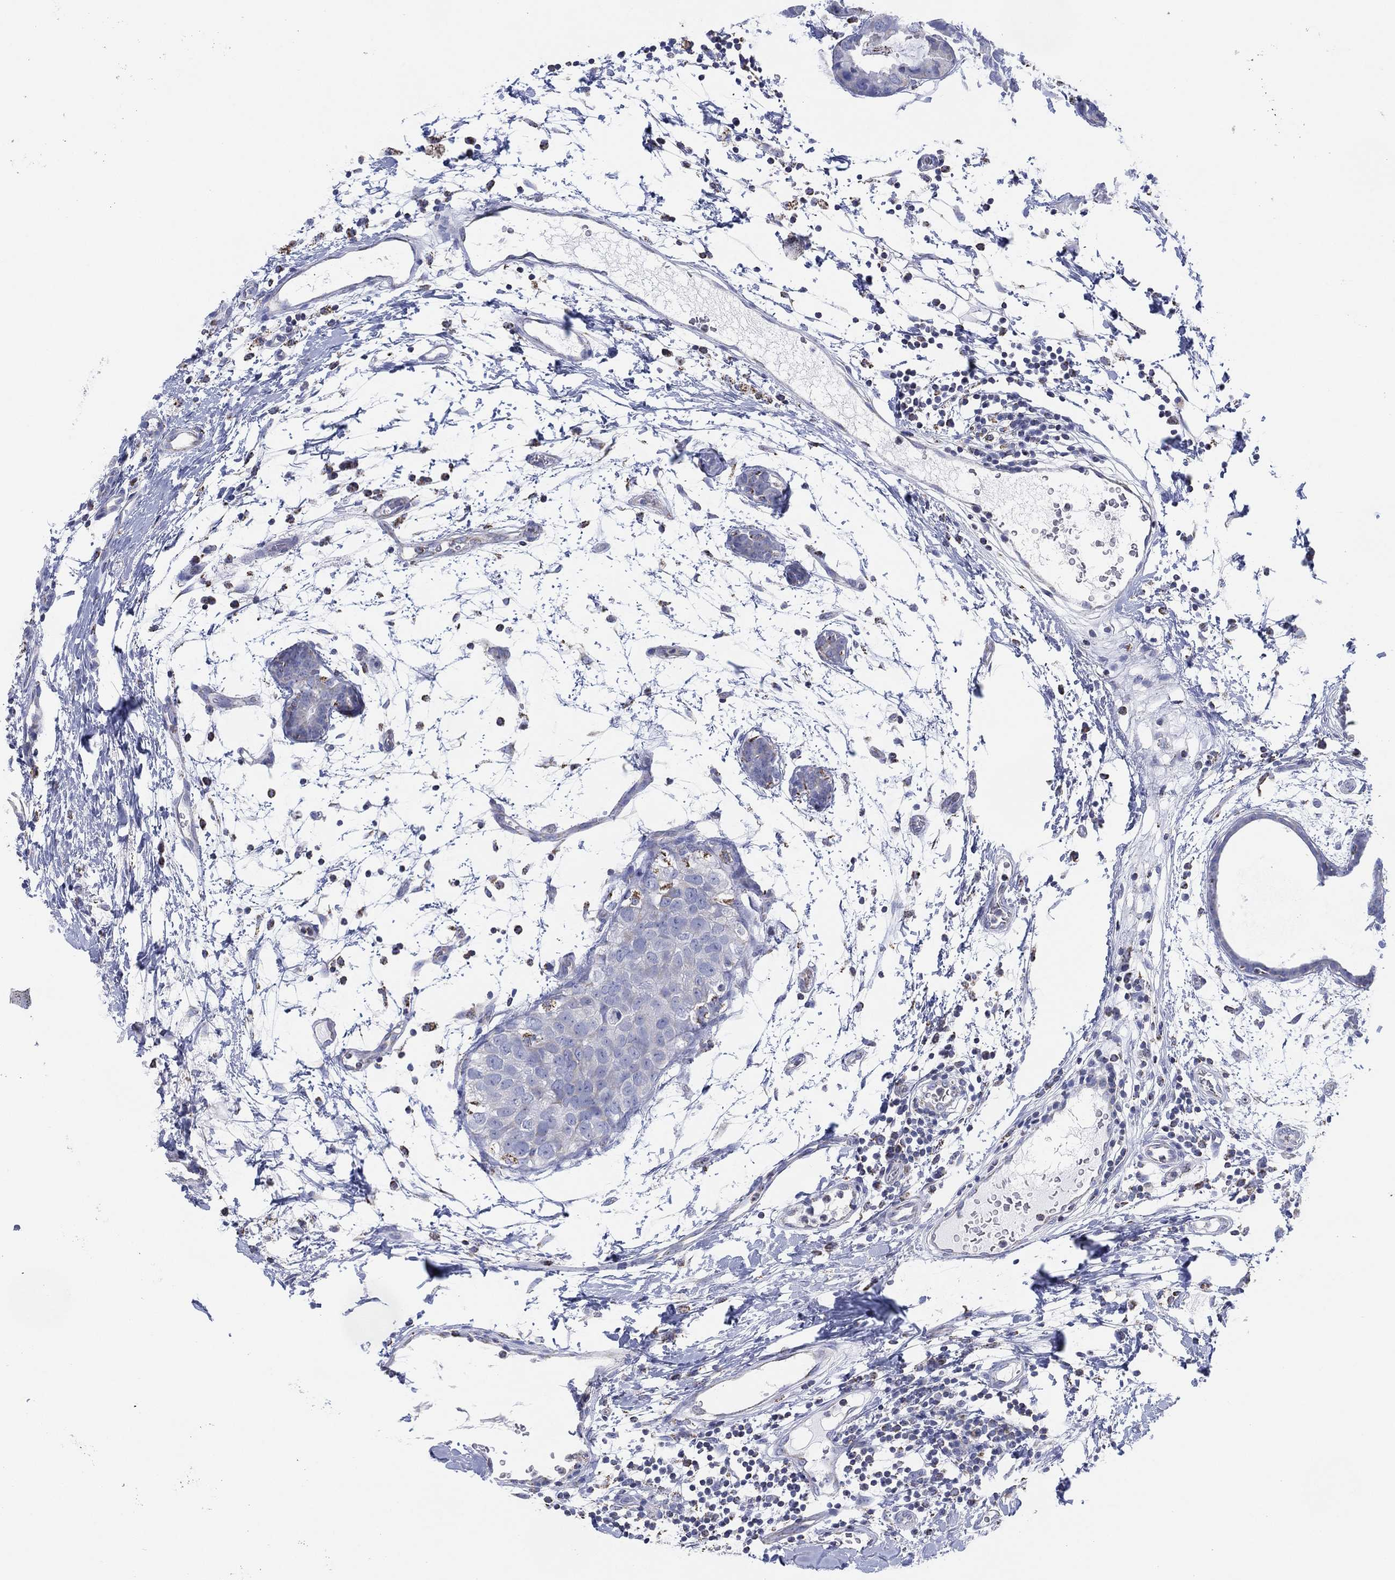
{"staining": {"intensity": "negative", "quantity": "none", "location": "none"}, "tissue": "breast cancer", "cell_type": "Tumor cells", "image_type": "cancer", "snomed": [{"axis": "morphology", "description": "Normal tissue, NOS"}, {"axis": "morphology", "description": "Duct carcinoma"}, {"axis": "topography", "description": "Breast"}], "caption": "An image of human breast invasive ductal carcinoma is negative for staining in tumor cells.", "gene": "CFTR", "patient": {"sex": "female", "age": 40}}